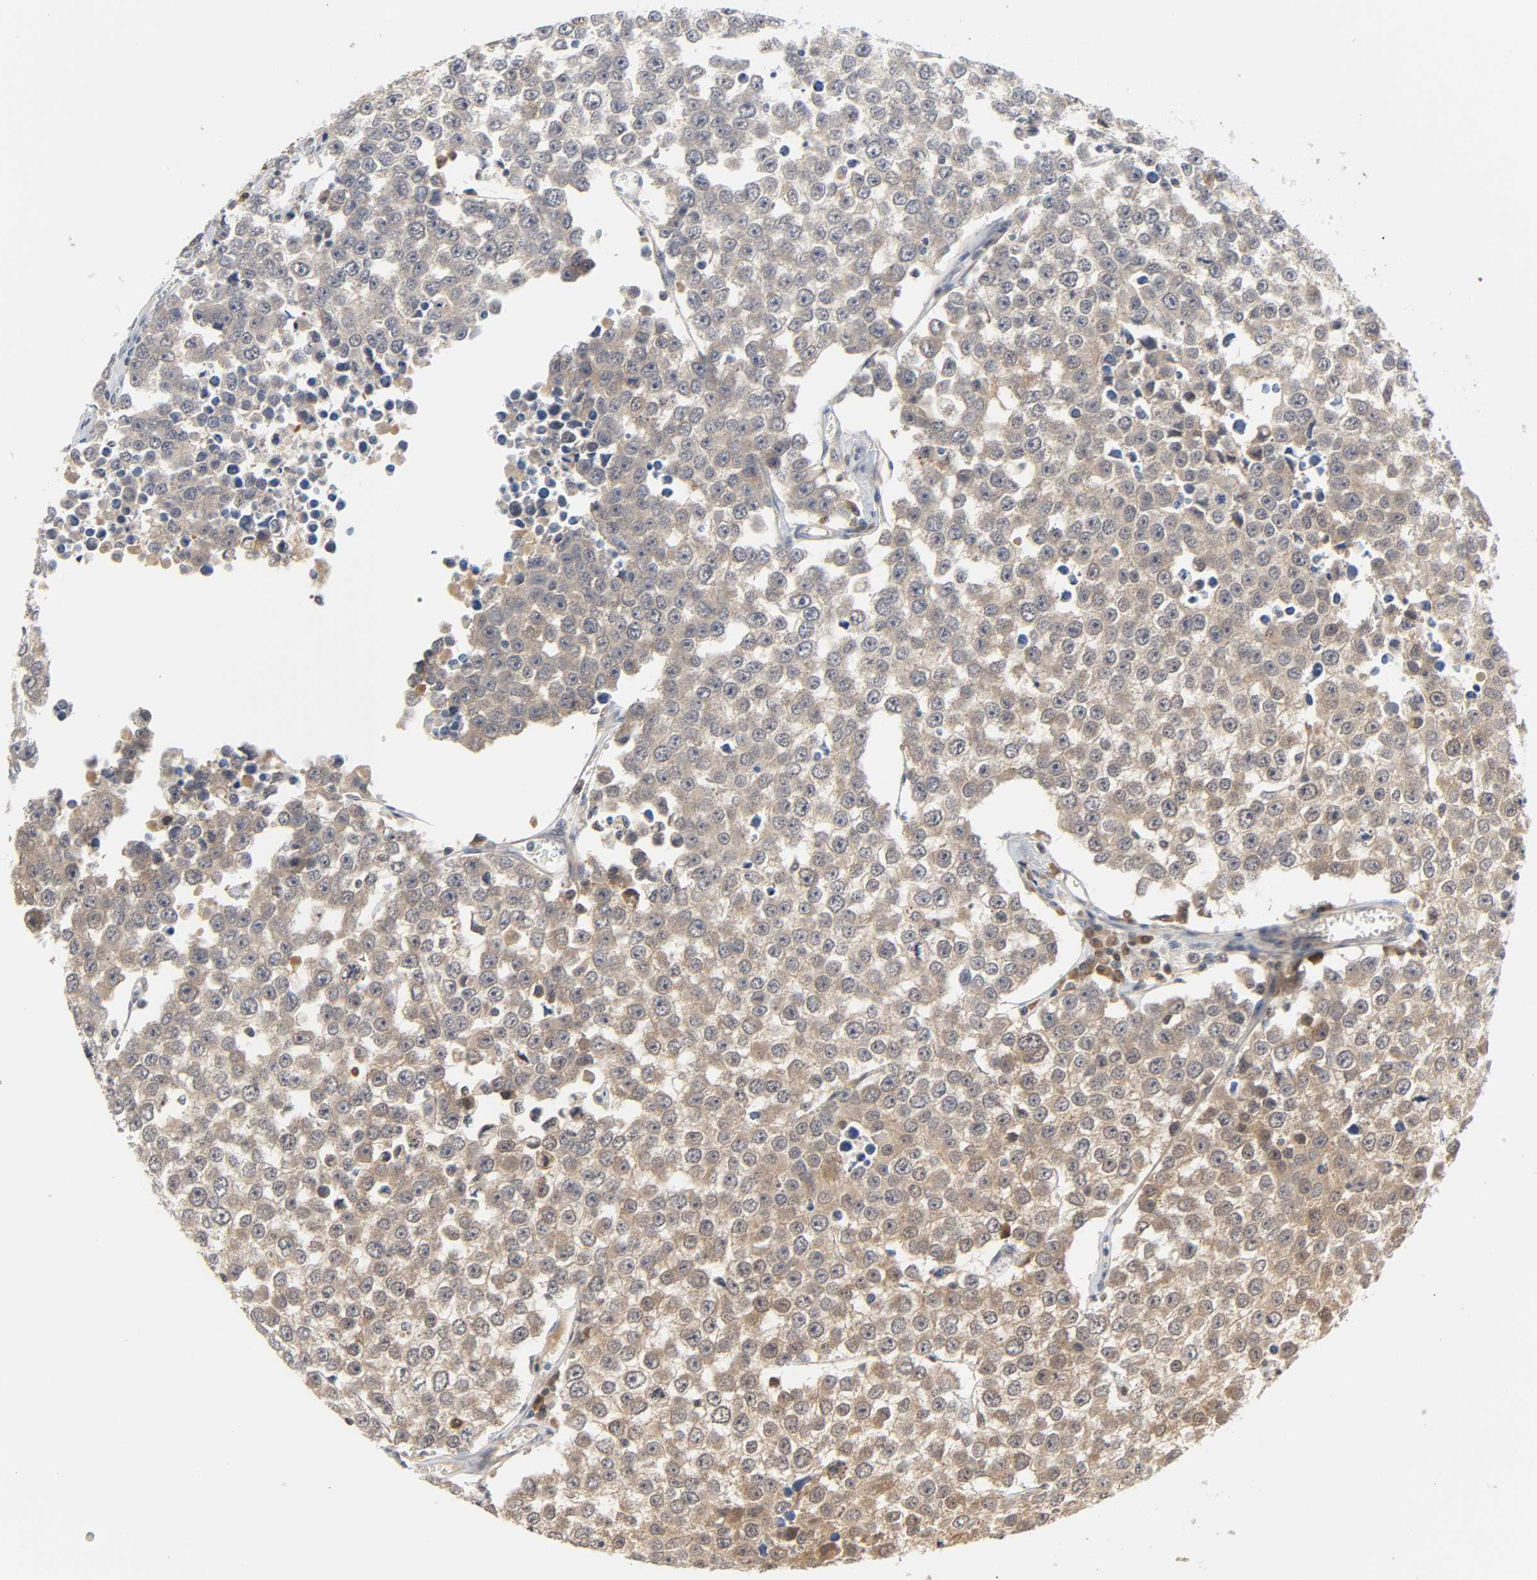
{"staining": {"intensity": "weak", "quantity": ">75%", "location": "cytoplasmic/membranous"}, "tissue": "testis cancer", "cell_type": "Tumor cells", "image_type": "cancer", "snomed": [{"axis": "morphology", "description": "Seminoma, NOS"}, {"axis": "morphology", "description": "Carcinoma, Embryonal, NOS"}, {"axis": "topography", "description": "Testis"}], "caption": "IHC staining of testis cancer, which reveals low levels of weak cytoplasmic/membranous expression in about >75% of tumor cells indicating weak cytoplasmic/membranous protein staining. The staining was performed using DAB (3,3'-diaminobenzidine) (brown) for protein detection and nuclei were counterstained in hematoxylin (blue).", "gene": "MIF", "patient": {"sex": "male", "age": 52}}